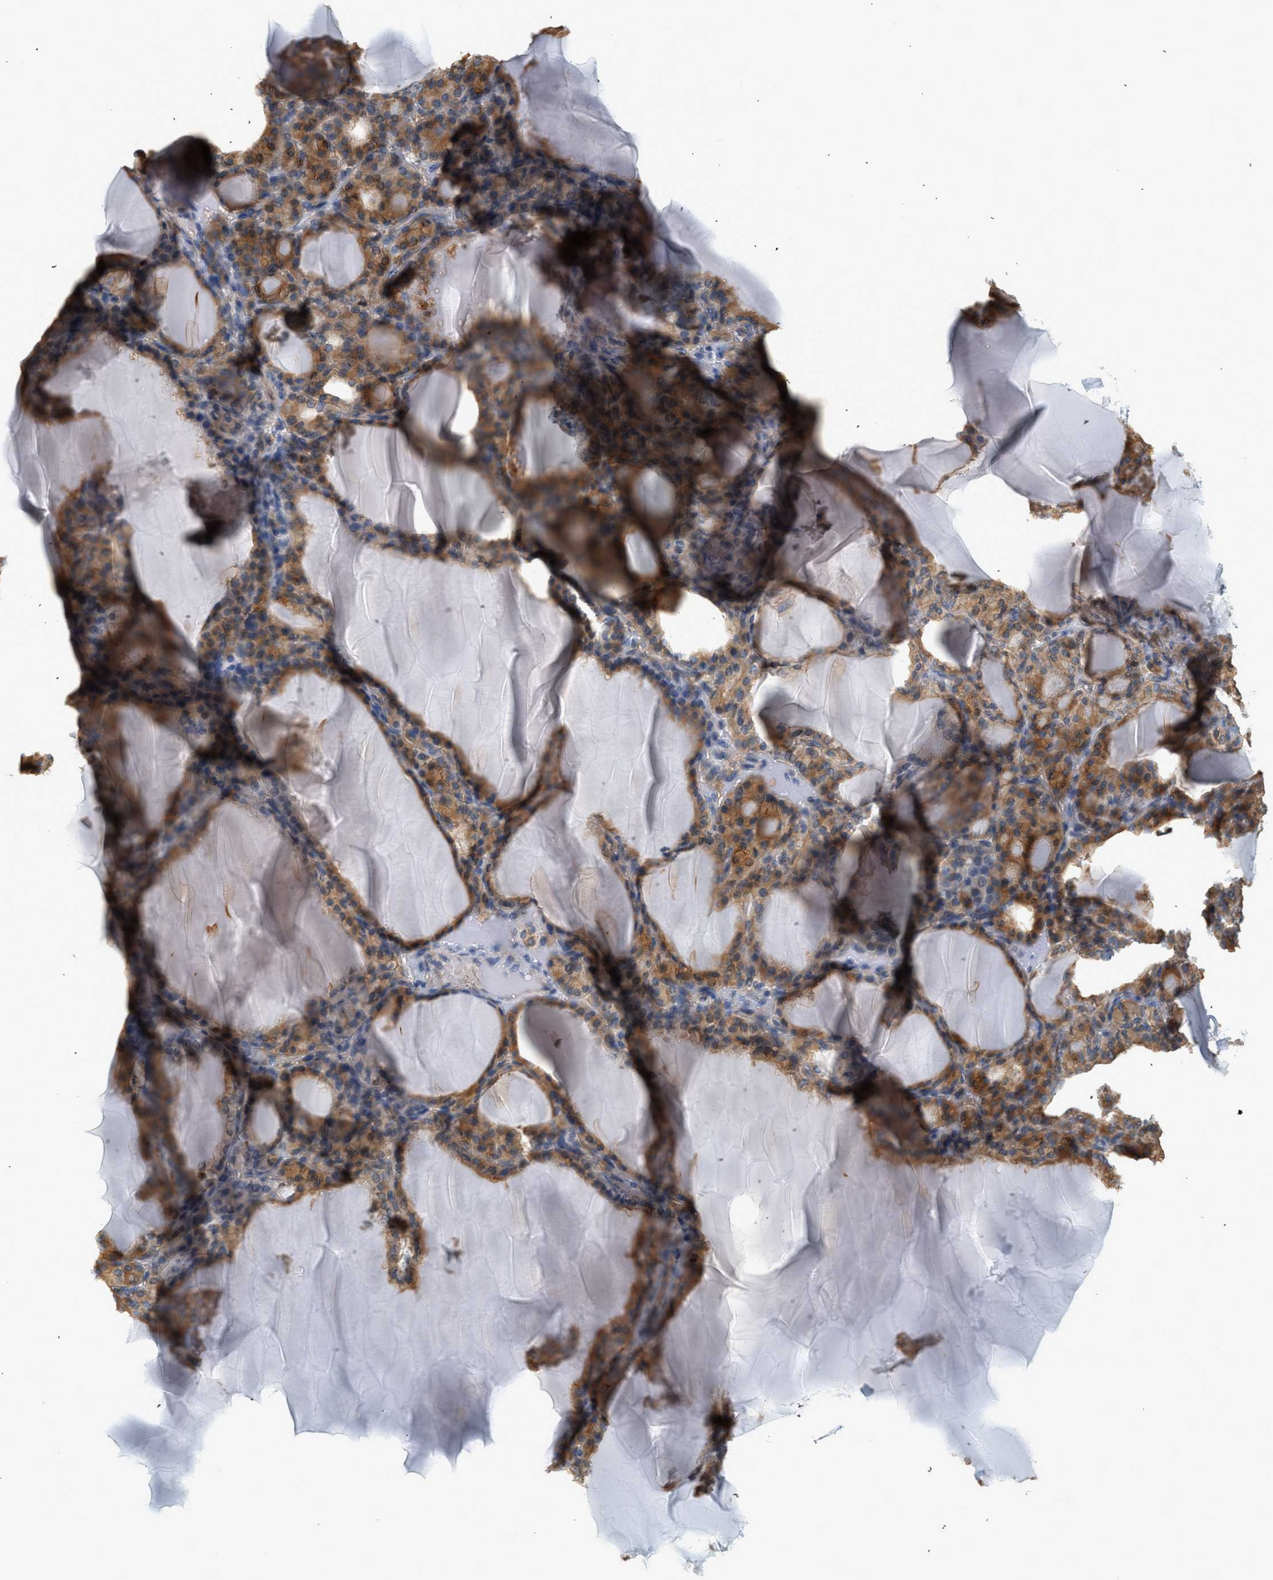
{"staining": {"intensity": "moderate", "quantity": ">75%", "location": "cytoplasmic/membranous"}, "tissue": "thyroid gland", "cell_type": "Glandular cells", "image_type": "normal", "snomed": [{"axis": "morphology", "description": "Normal tissue, NOS"}, {"axis": "topography", "description": "Thyroid gland"}], "caption": "This micrograph shows IHC staining of unremarkable thyroid gland, with medium moderate cytoplasmic/membranous expression in approximately >75% of glandular cells.", "gene": "CTXN1", "patient": {"sex": "female", "age": 28}}